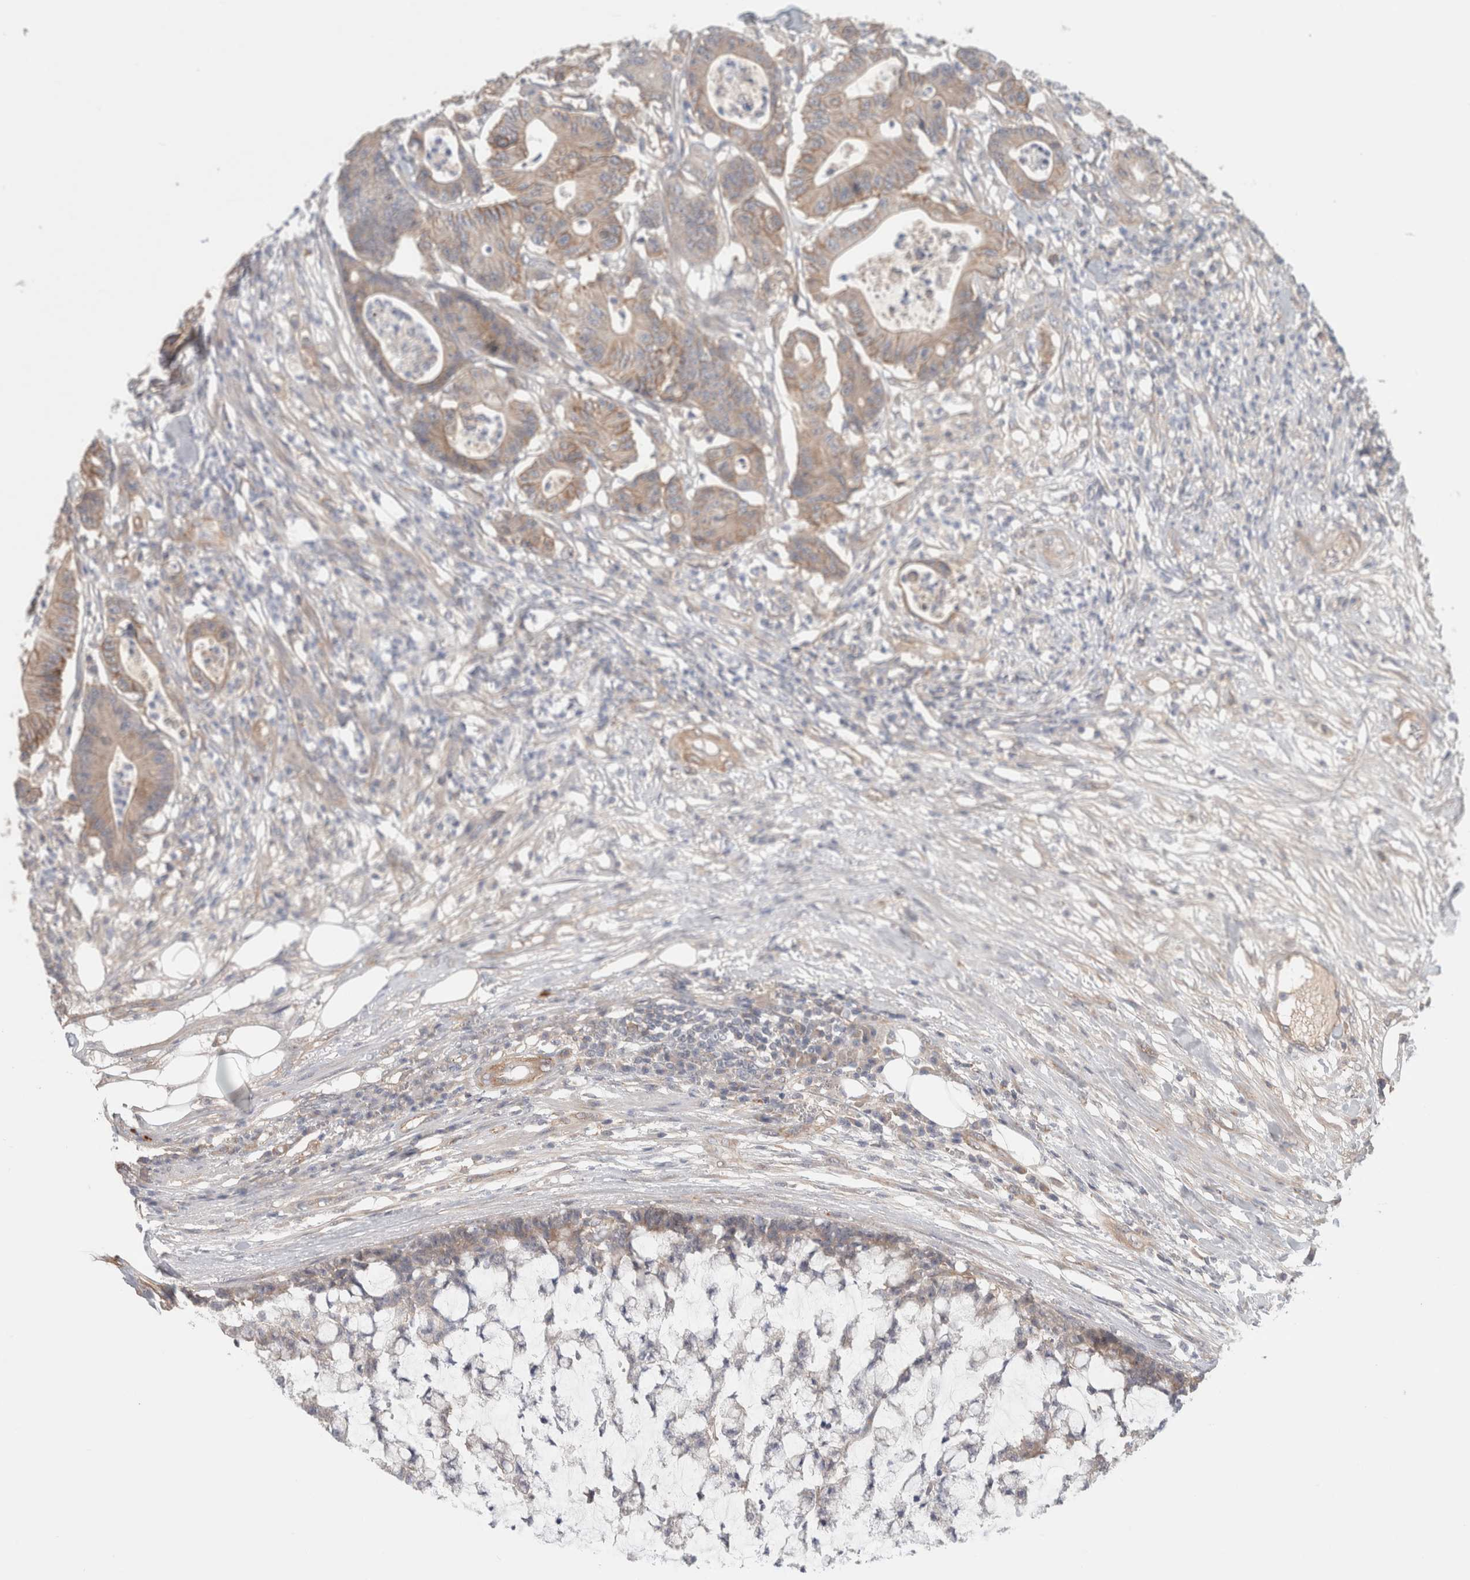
{"staining": {"intensity": "moderate", "quantity": ">75%", "location": "cytoplasmic/membranous"}, "tissue": "colorectal cancer", "cell_type": "Tumor cells", "image_type": "cancer", "snomed": [{"axis": "morphology", "description": "Adenocarcinoma, NOS"}, {"axis": "topography", "description": "Colon"}], "caption": "Immunohistochemistry (IHC) staining of adenocarcinoma (colorectal), which shows medium levels of moderate cytoplasmic/membranous expression in approximately >75% of tumor cells indicating moderate cytoplasmic/membranous protein expression. The staining was performed using DAB (3,3'-diaminobenzidine) (brown) for protein detection and nuclei were counterstained in hematoxylin (blue).", "gene": "RASAL2", "patient": {"sex": "female", "age": 84}}